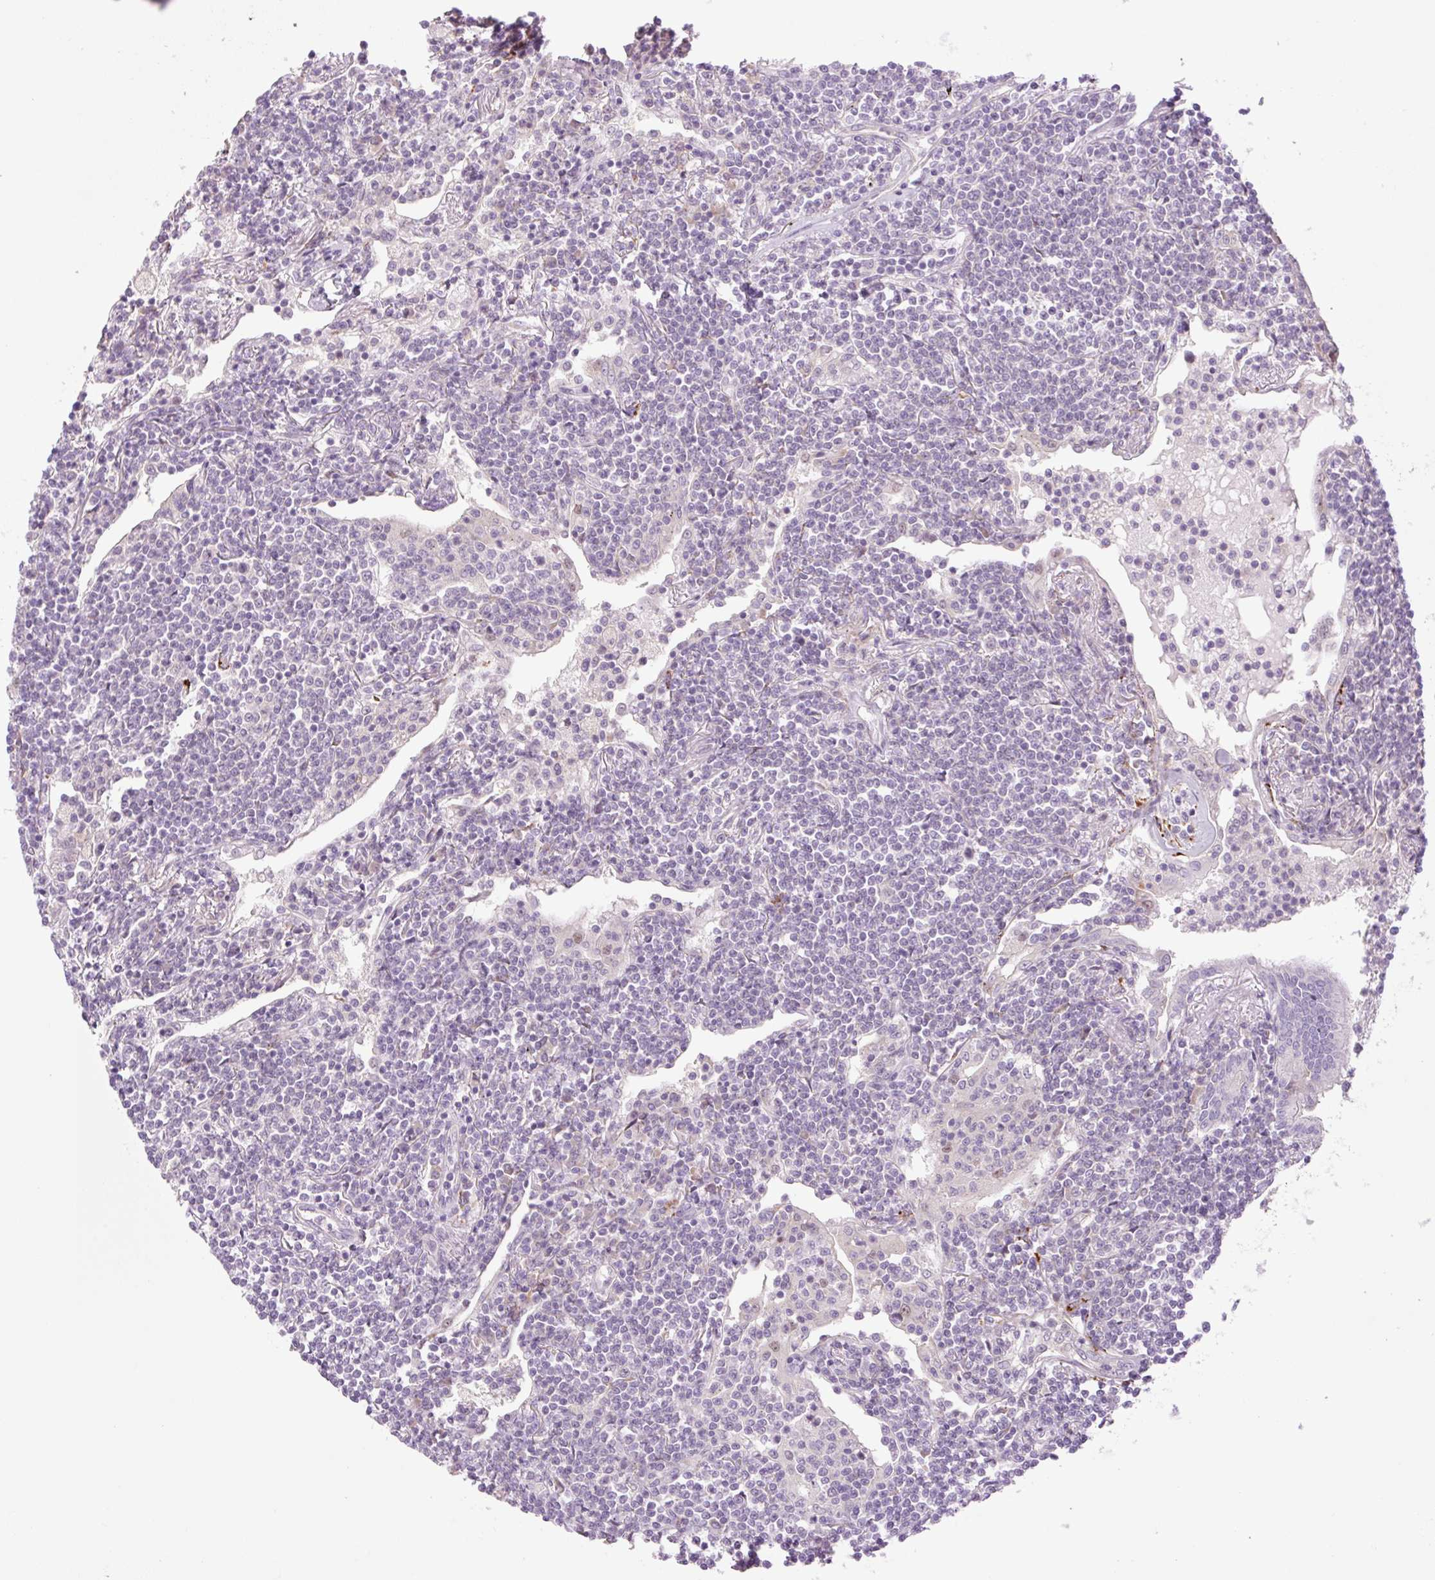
{"staining": {"intensity": "negative", "quantity": "none", "location": "none"}, "tissue": "lymphoma", "cell_type": "Tumor cells", "image_type": "cancer", "snomed": [{"axis": "morphology", "description": "Malignant lymphoma, non-Hodgkin's type, Low grade"}, {"axis": "topography", "description": "Lung"}], "caption": "Immunohistochemical staining of human lymphoma reveals no significant positivity in tumor cells.", "gene": "COL5A1", "patient": {"sex": "female", "age": 71}}